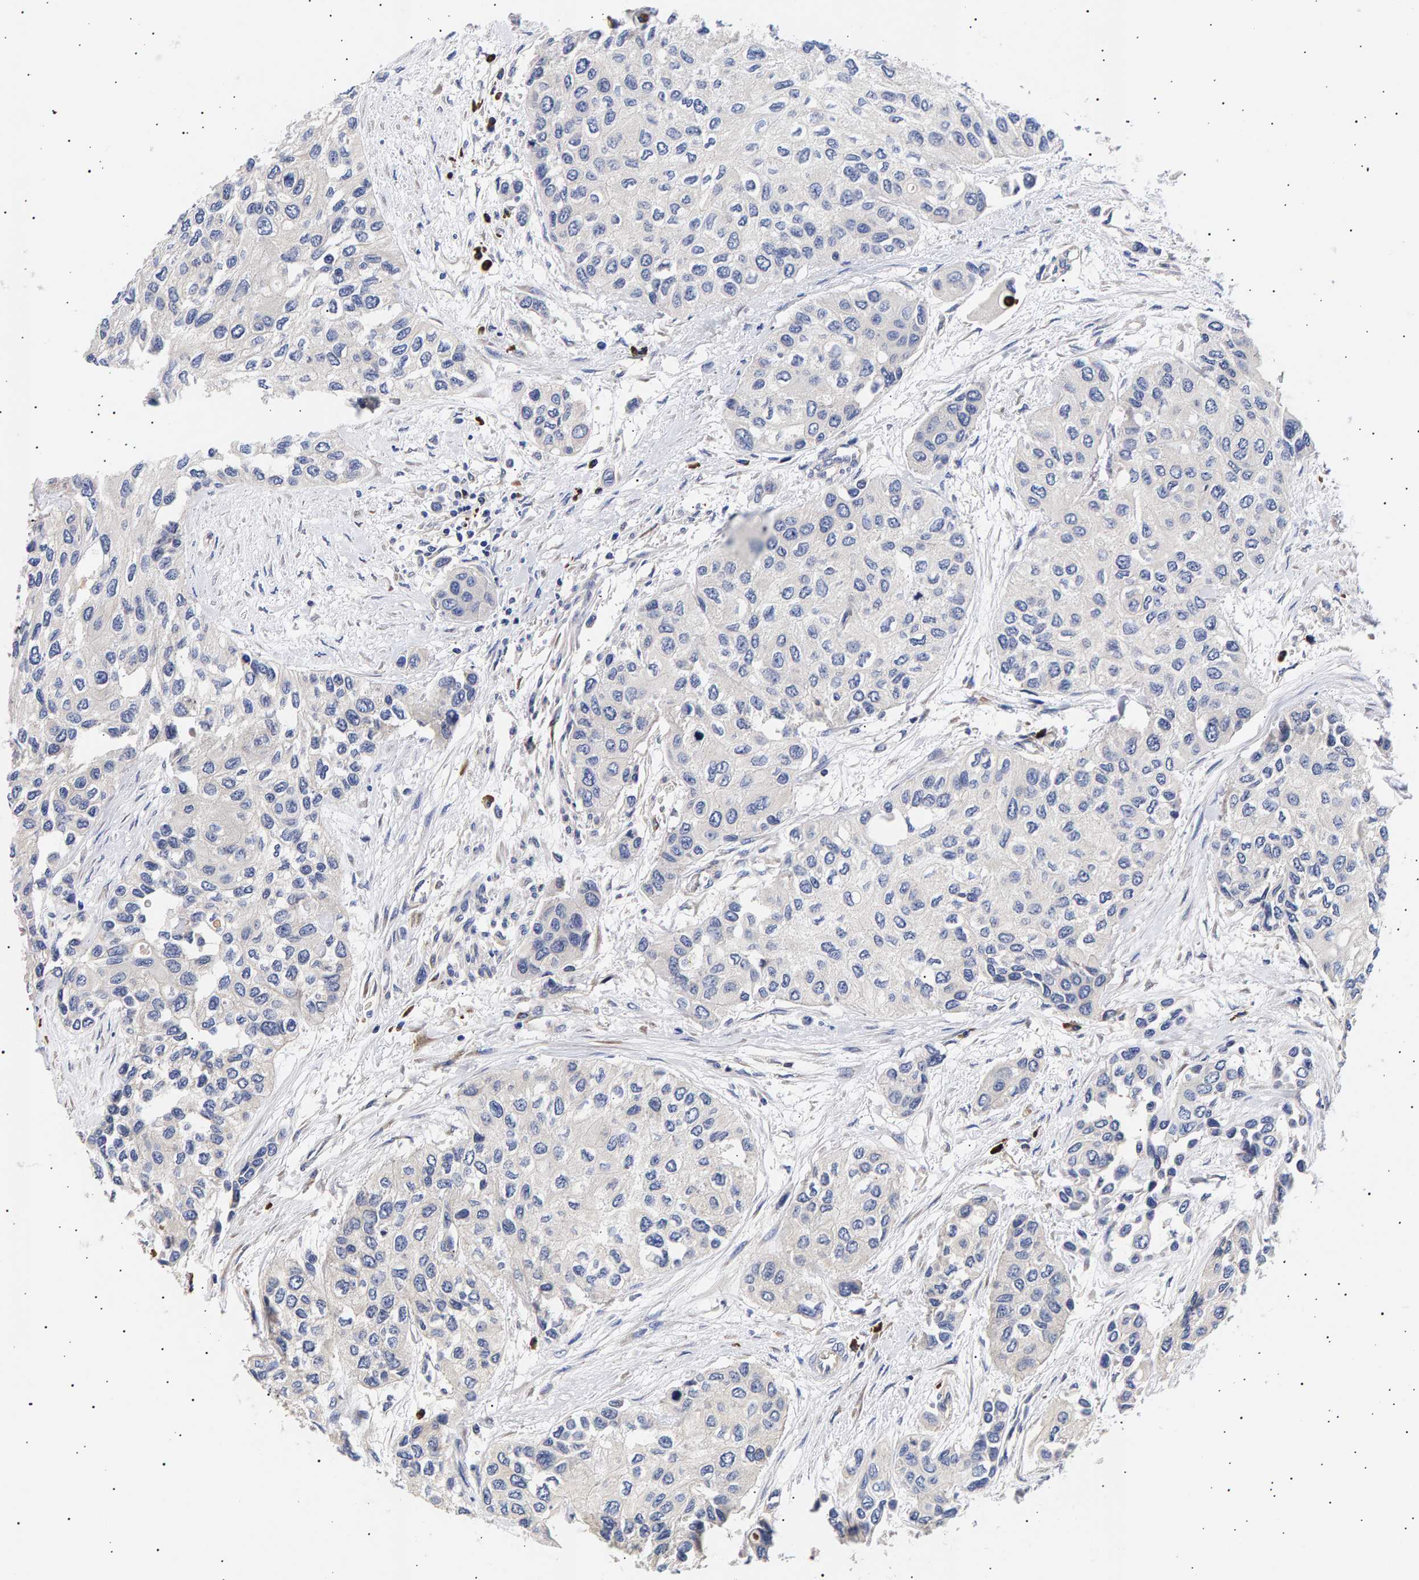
{"staining": {"intensity": "negative", "quantity": "none", "location": "none"}, "tissue": "urothelial cancer", "cell_type": "Tumor cells", "image_type": "cancer", "snomed": [{"axis": "morphology", "description": "Urothelial carcinoma, High grade"}, {"axis": "topography", "description": "Urinary bladder"}], "caption": "The histopathology image exhibits no significant positivity in tumor cells of urothelial carcinoma (high-grade).", "gene": "ANKRD40", "patient": {"sex": "female", "age": 56}}